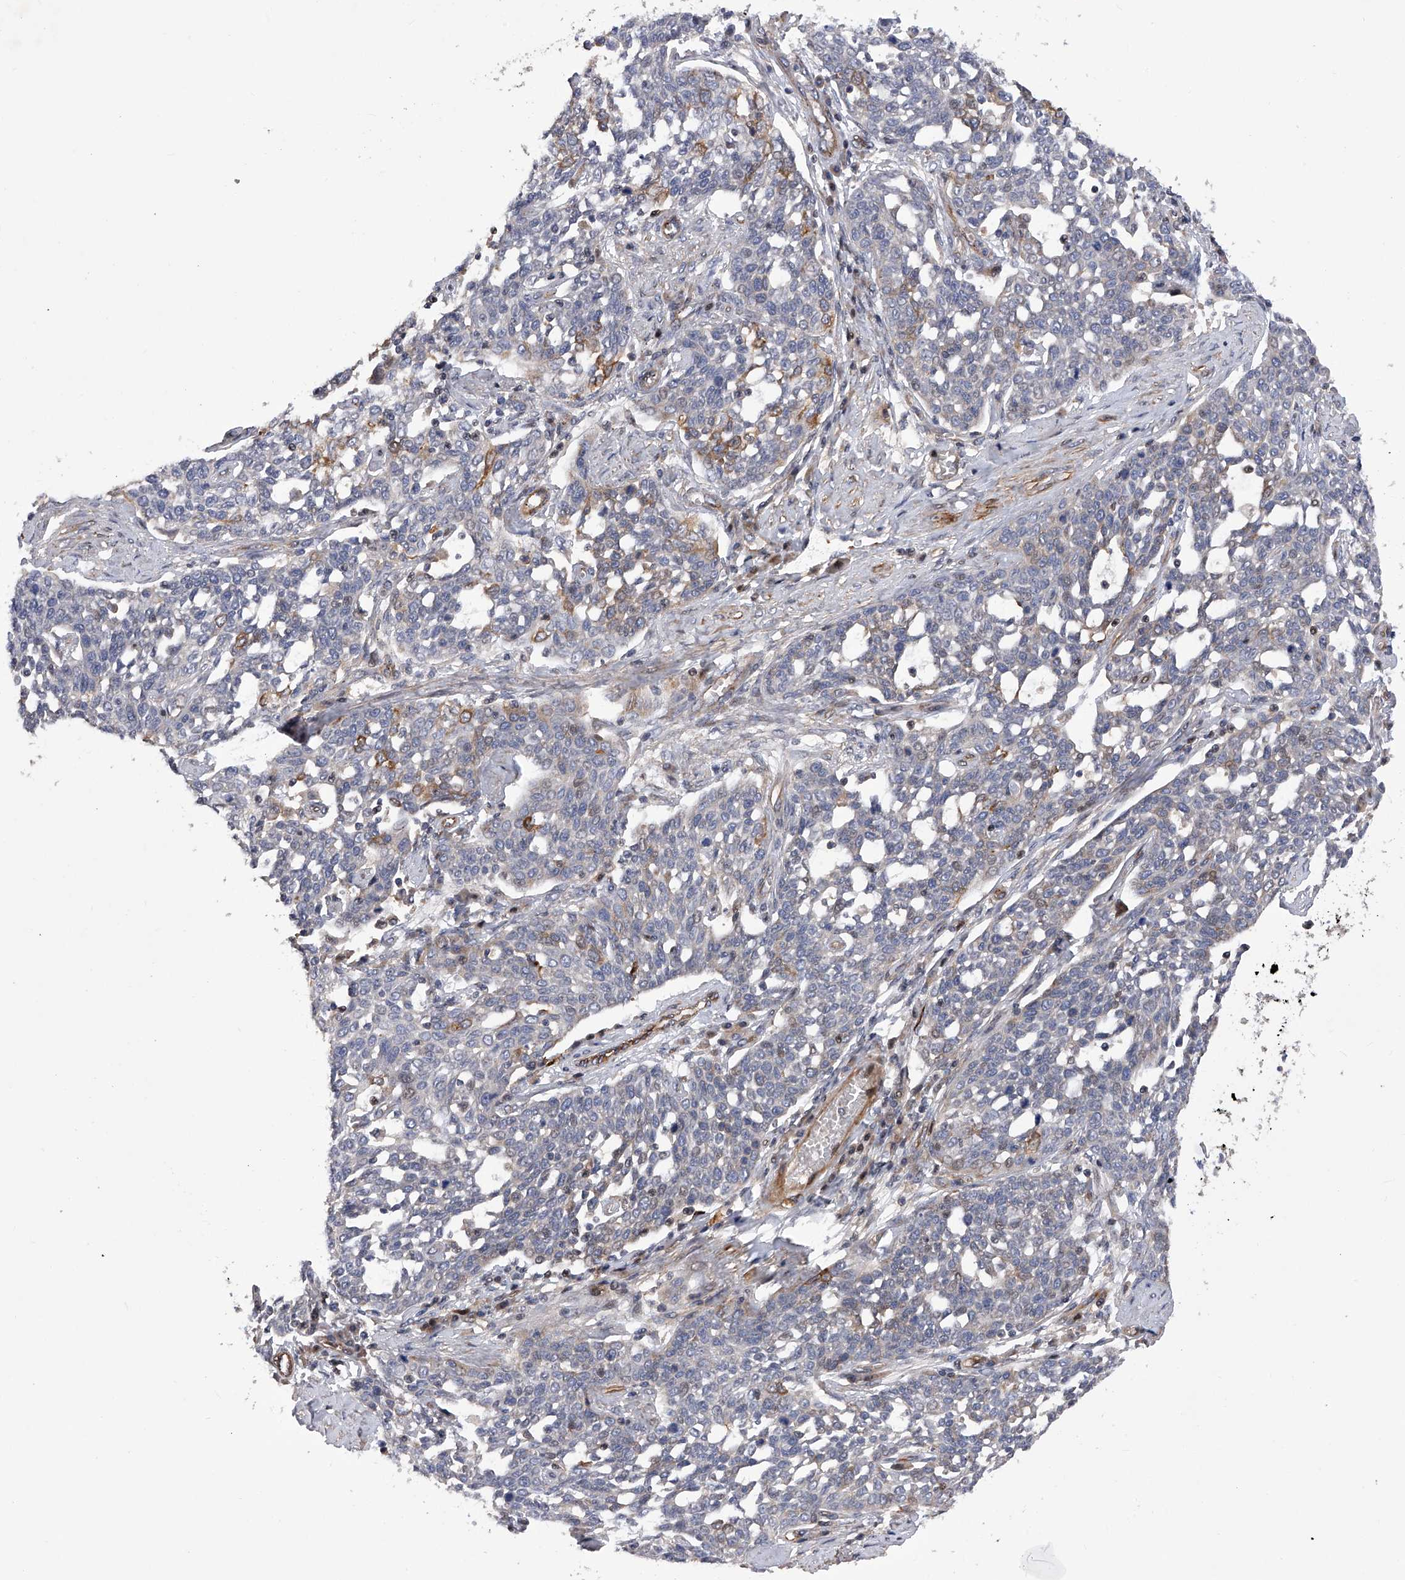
{"staining": {"intensity": "negative", "quantity": "none", "location": "none"}, "tissue": "cervical cancer", "cell_type": "Tumor cells", "image_type": "cancer", "snomed": [{"axis": "morphology", "description": "Squamous cell carcinoma, NOS"}, {"axis": "topography", "description": "Cervix"}], "caption": "An image of human squamous cell carcinoma (cervical) is negative for staining in tumor cells. (Immunohistochemistry (ihc), brightfield microscopy, high magnification).", "gene": "PDSS2", "patient": {"sex": "female", "age": 34}}